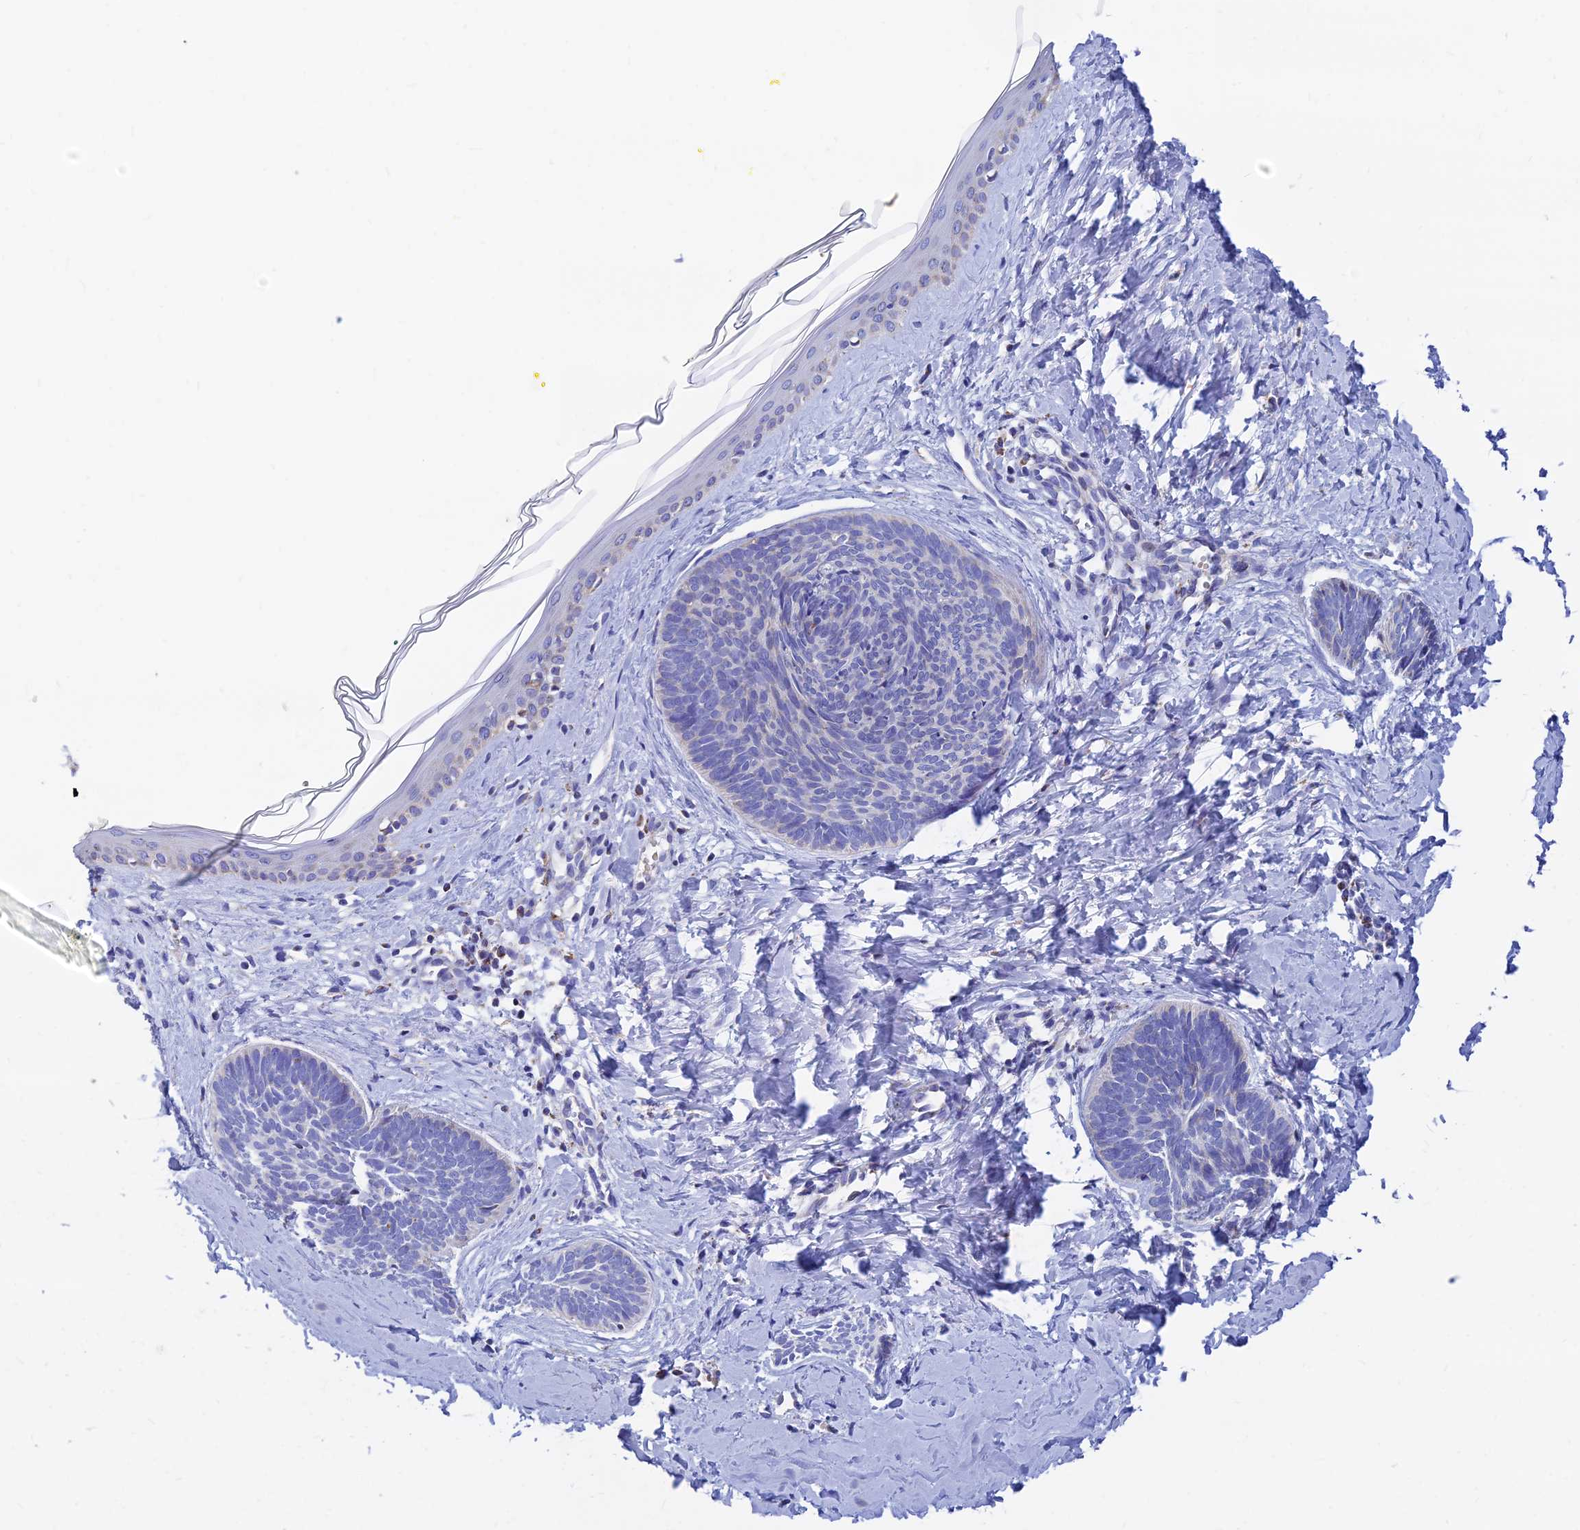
{"staining": {"intensity": "negative", "quantity": "none", "location": "none"}, "tissue": "skin cancer", "cell_type": "Tumor cells", "image_type": "cancer", "snomed": [{"axis": "morphology", "description": "Basal cell carcinoma"}, {"axis": "topography", "description": "Skin"}], "caption": "IHC image of skin basal cell carcinoma stained for a protein (brown), which reveals no staining in tumor cells.", "gene": "MGST1", "patient": {"sex": "female", "age": 81}}